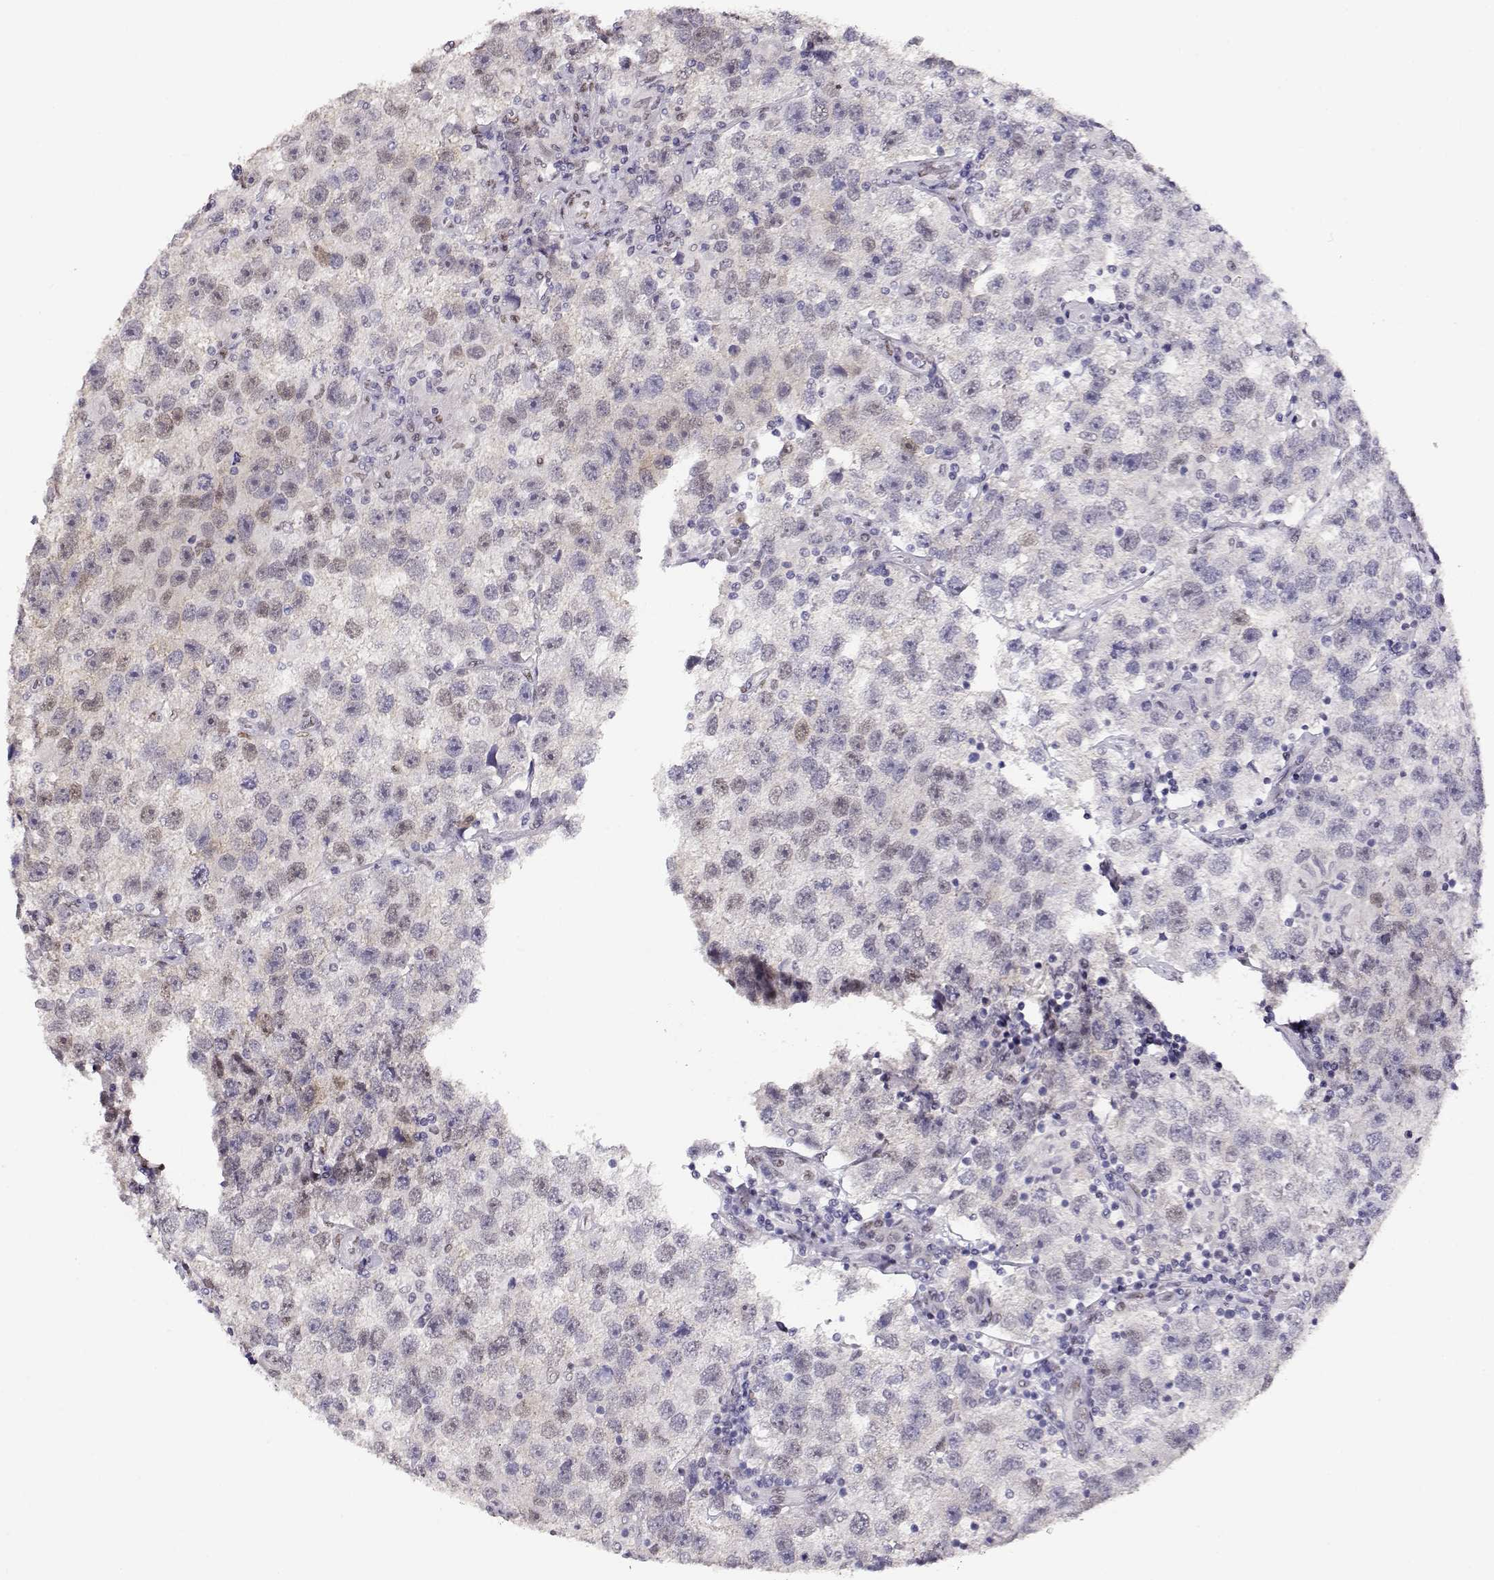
{"staining": {"intensity": "weak", "quantity": "<25%", "location": "nuclear"}, "tissue": "testis cancer", "cell_type": "Tumor cells", "image_type": "cancer", "snomed": [{"axis": "morphology", "description": "Seminoma, NOS"}, {"axis": "topography", "description": "Testis"}], "caption": "A high-resolution micrograph shows immunohistochemistry (IHC) staining of testis cancer (seminoma), which reveals no significant positivity in tumor cells. (DAB (3,3'-diaminobenzidine) immunohistochemistry (IHC) visualized using brightfield microscopy, high magnification).", "gene": "POLI", "patient": {"sex": "male", "age": 26}}